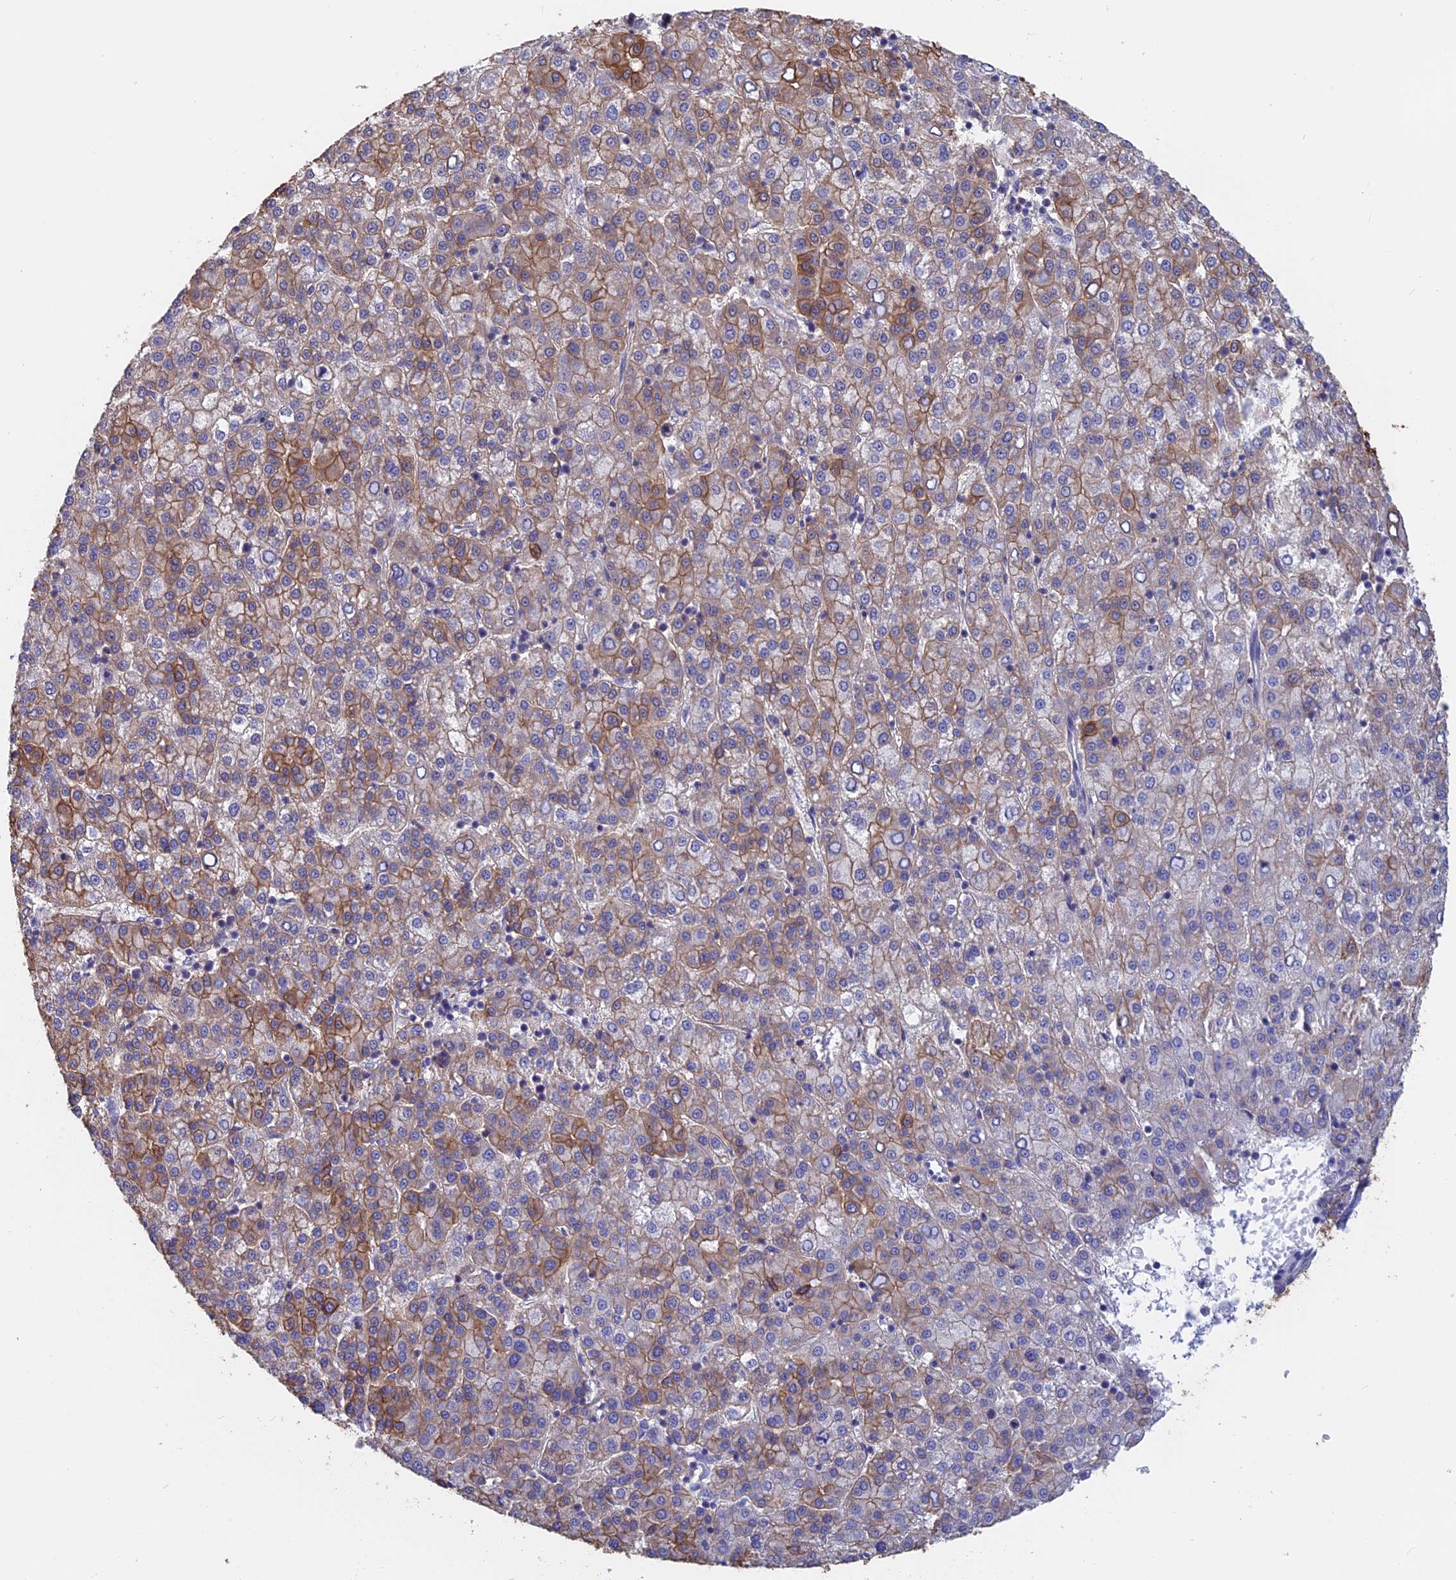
{"staining": {"intensity": "moderate", "quantity": ">75%", "location": "cytoplasmic/membranous"}, "tissue": "liver cancer", "cell_type": "Tumor cells", "image_type": "cancer", "snomed": [{"axis": "morphology", "description": "Carcinoma, Hepatocellular, NOS"}, {"axis": "topography", "description": "Liver"}], "caption": "Human liver cancer stained with a protein marker exhibits moderate staining in tumor cells.", "gene": "STUB1", "patient": {"sex": "female", "age": 58}}